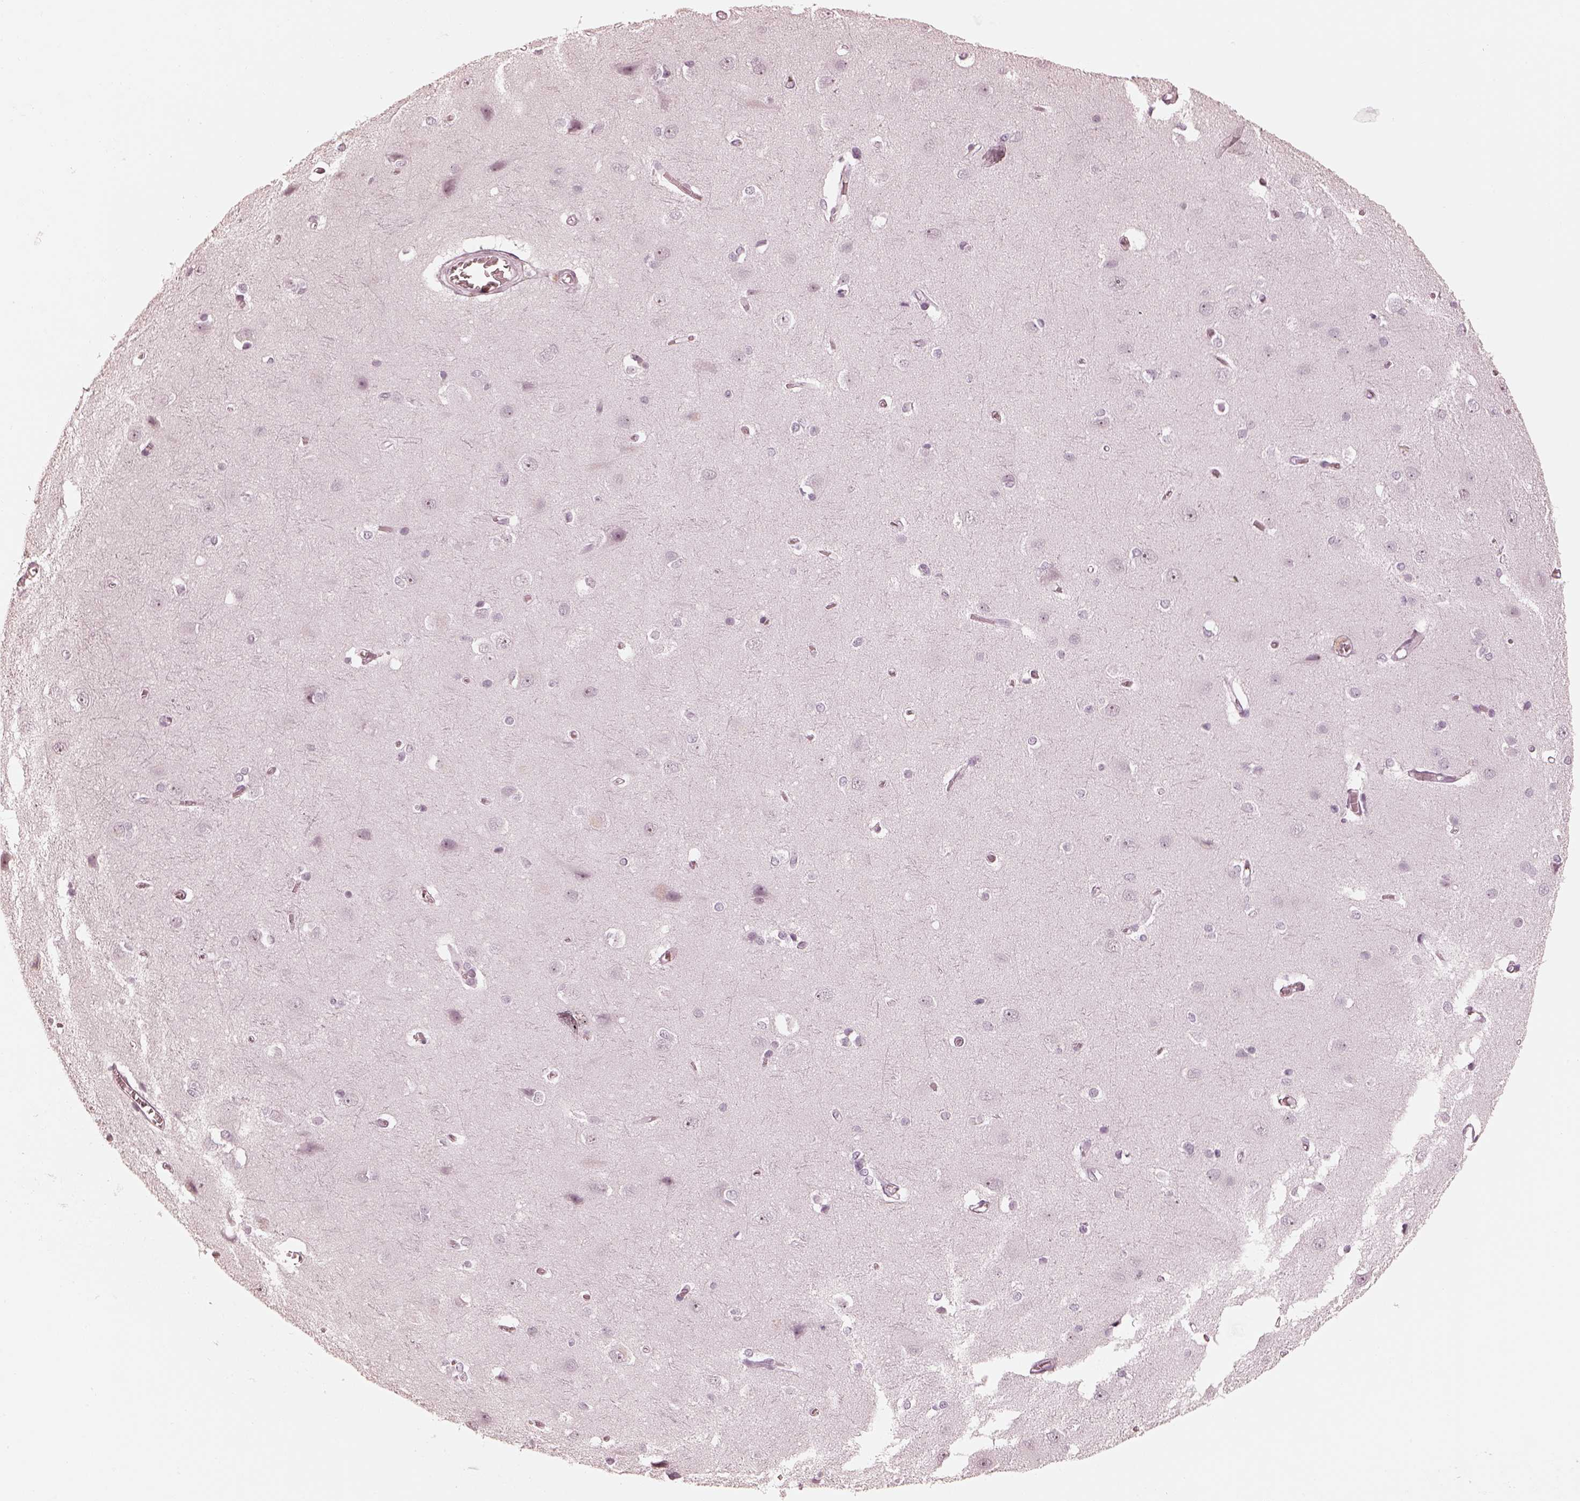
{"staining": {"intensity": "negative", "quantity": "none", "location": "none"}, "tissue": "cerebral cortex", "cell_type": "Endothelial cells", "image_type": "normal", "snomed": [{"axis": "morphology", "description": "Normal tissue, NOS"}, {"axis": "topography", "description": "Cerebral cortex"}], "caption": "Image shows no significant protein expression in endothelial cells of normal cerebral cortex.", "gene": "CALR3", "patient": {"sex": "male", "age": 37}}